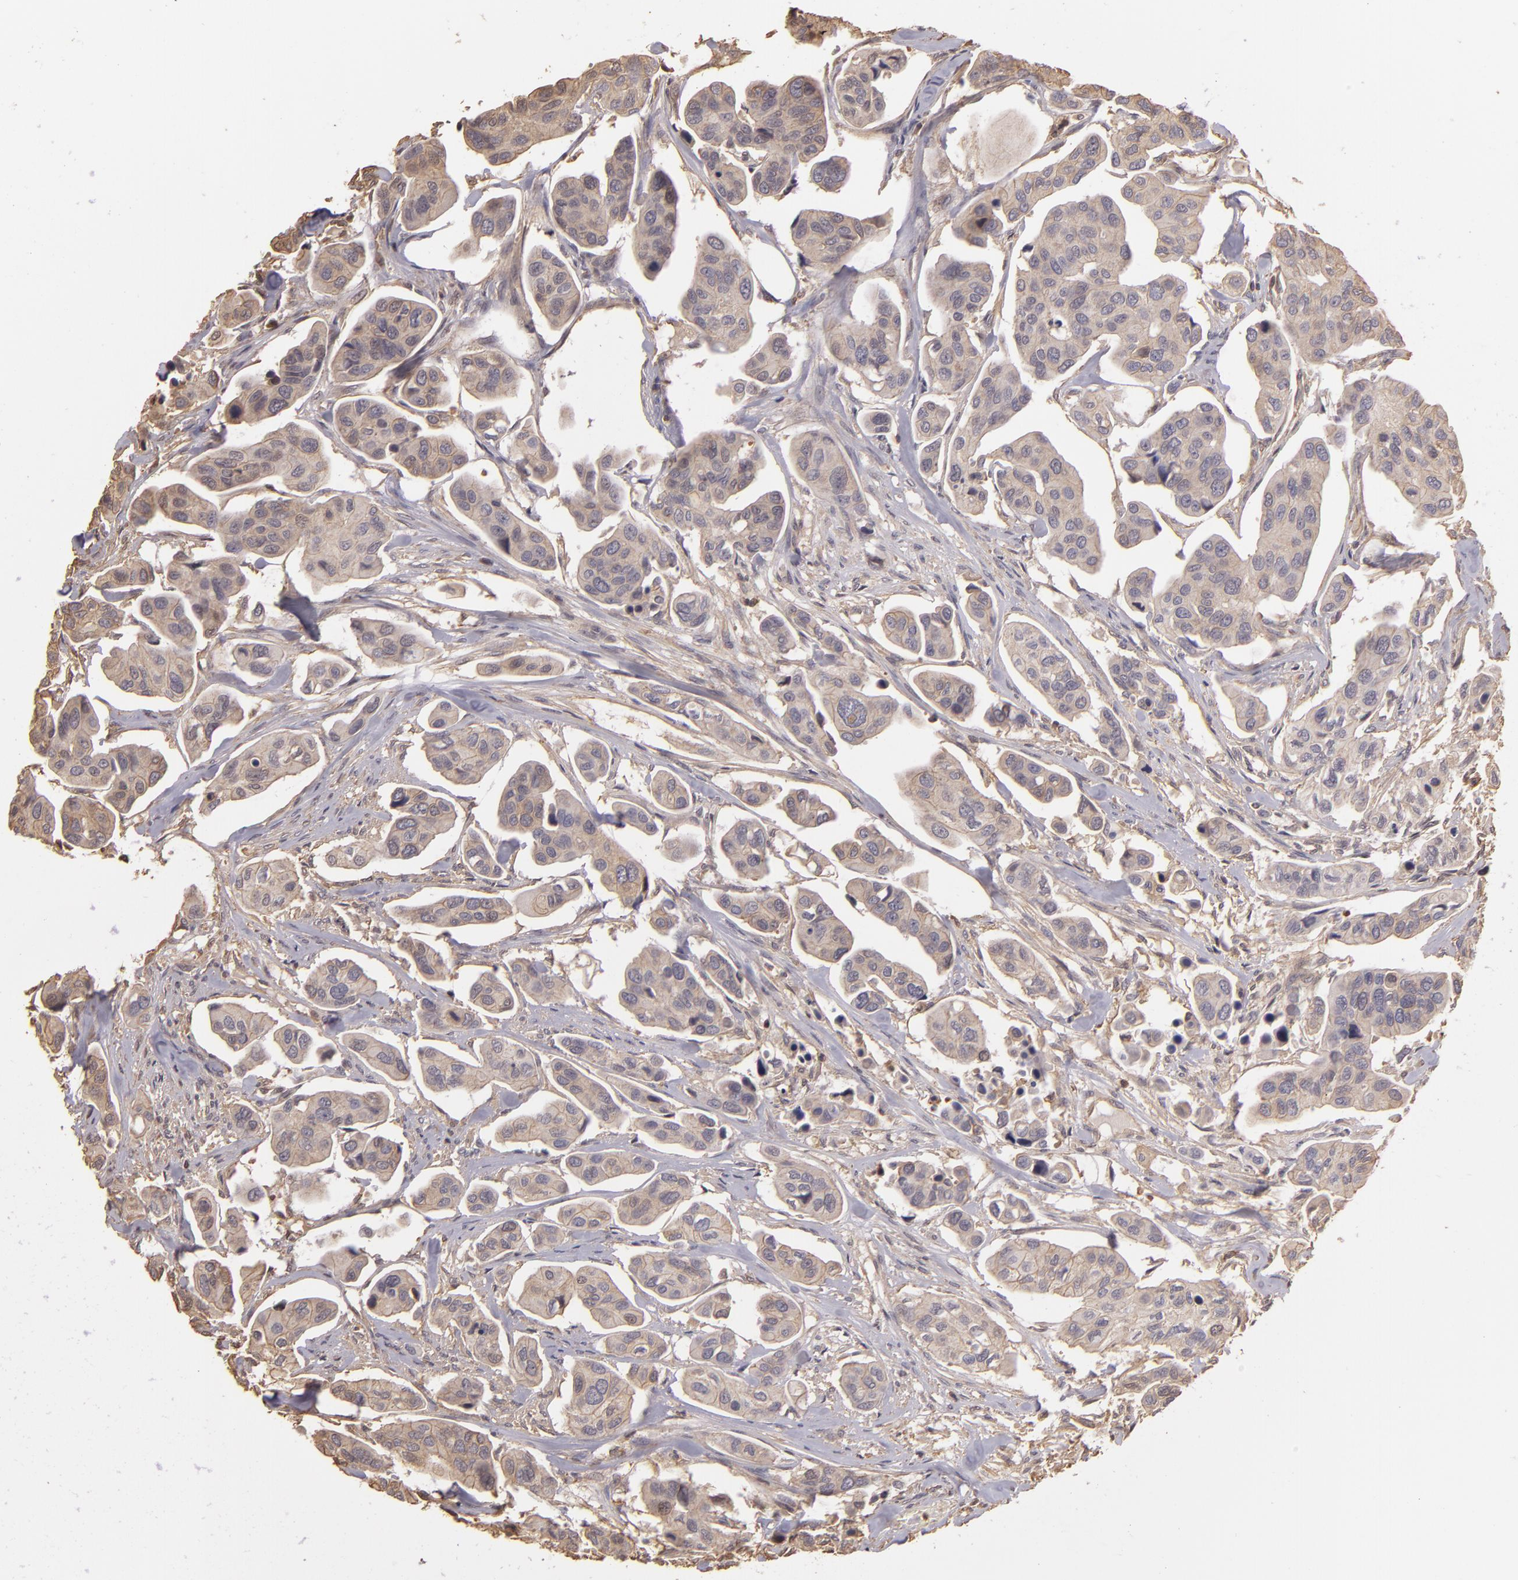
{"staining": {"intensity": "weak", "quantity": ">75%", "location": "cytoplasmic/membranous"}, "tissue": "urothelial cancer", "cell_type": "Tumor cells", "image_type": "cancer", "snomed": [{"axis": "morphology", "description": "Adenocarcinoma, NOS"}, {"axis": "topography", "description": "Urinary bladder"}], "caption": "Immunohistochemical staining of human urothelial cancer demonstrates low levels of weak cytoplasmic/membranous expression in about >75% of tumor cells.", "gene": "ARPC2", "patient": {"sex": "male", "age": 61}}